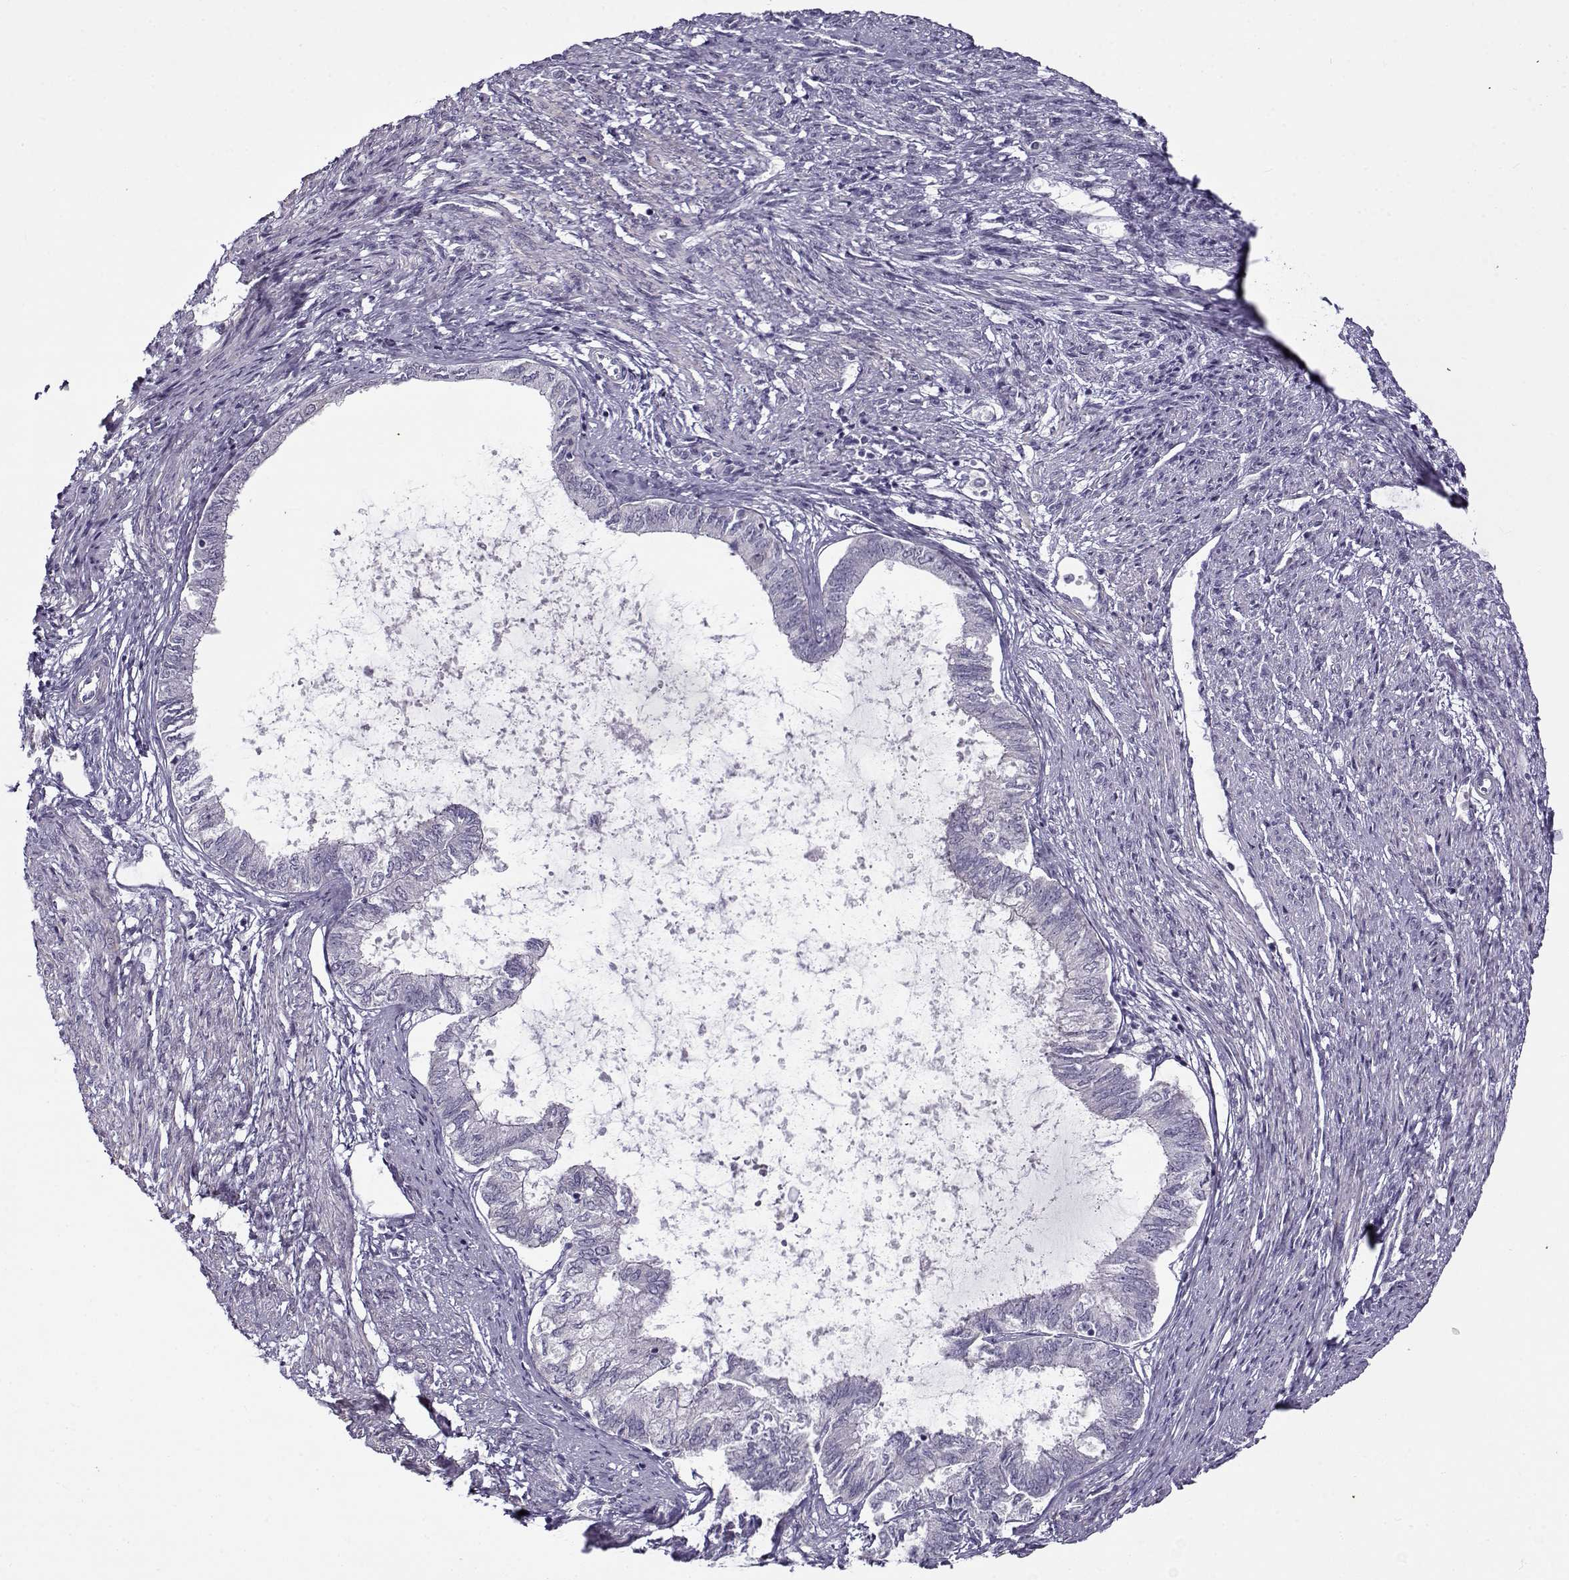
{"staining": {"intensity": "negative", "quantity": "none", "location": "none"}, "tissue": "endometrial cancer", "cell_type": "Tumor cells", "image_type": "cancer", "snomed": [{"axis": "morphology", "description": "Adenocarcinoma, NOS"}, {"axis": "topography", "description": "Endometrium"}], "caption": "Image shows no protein positivity in tumor cells of endometrial adenocarcinoma tissue.", "gene": "TEX55", "patient": {"sex": "female", "age": 86}}